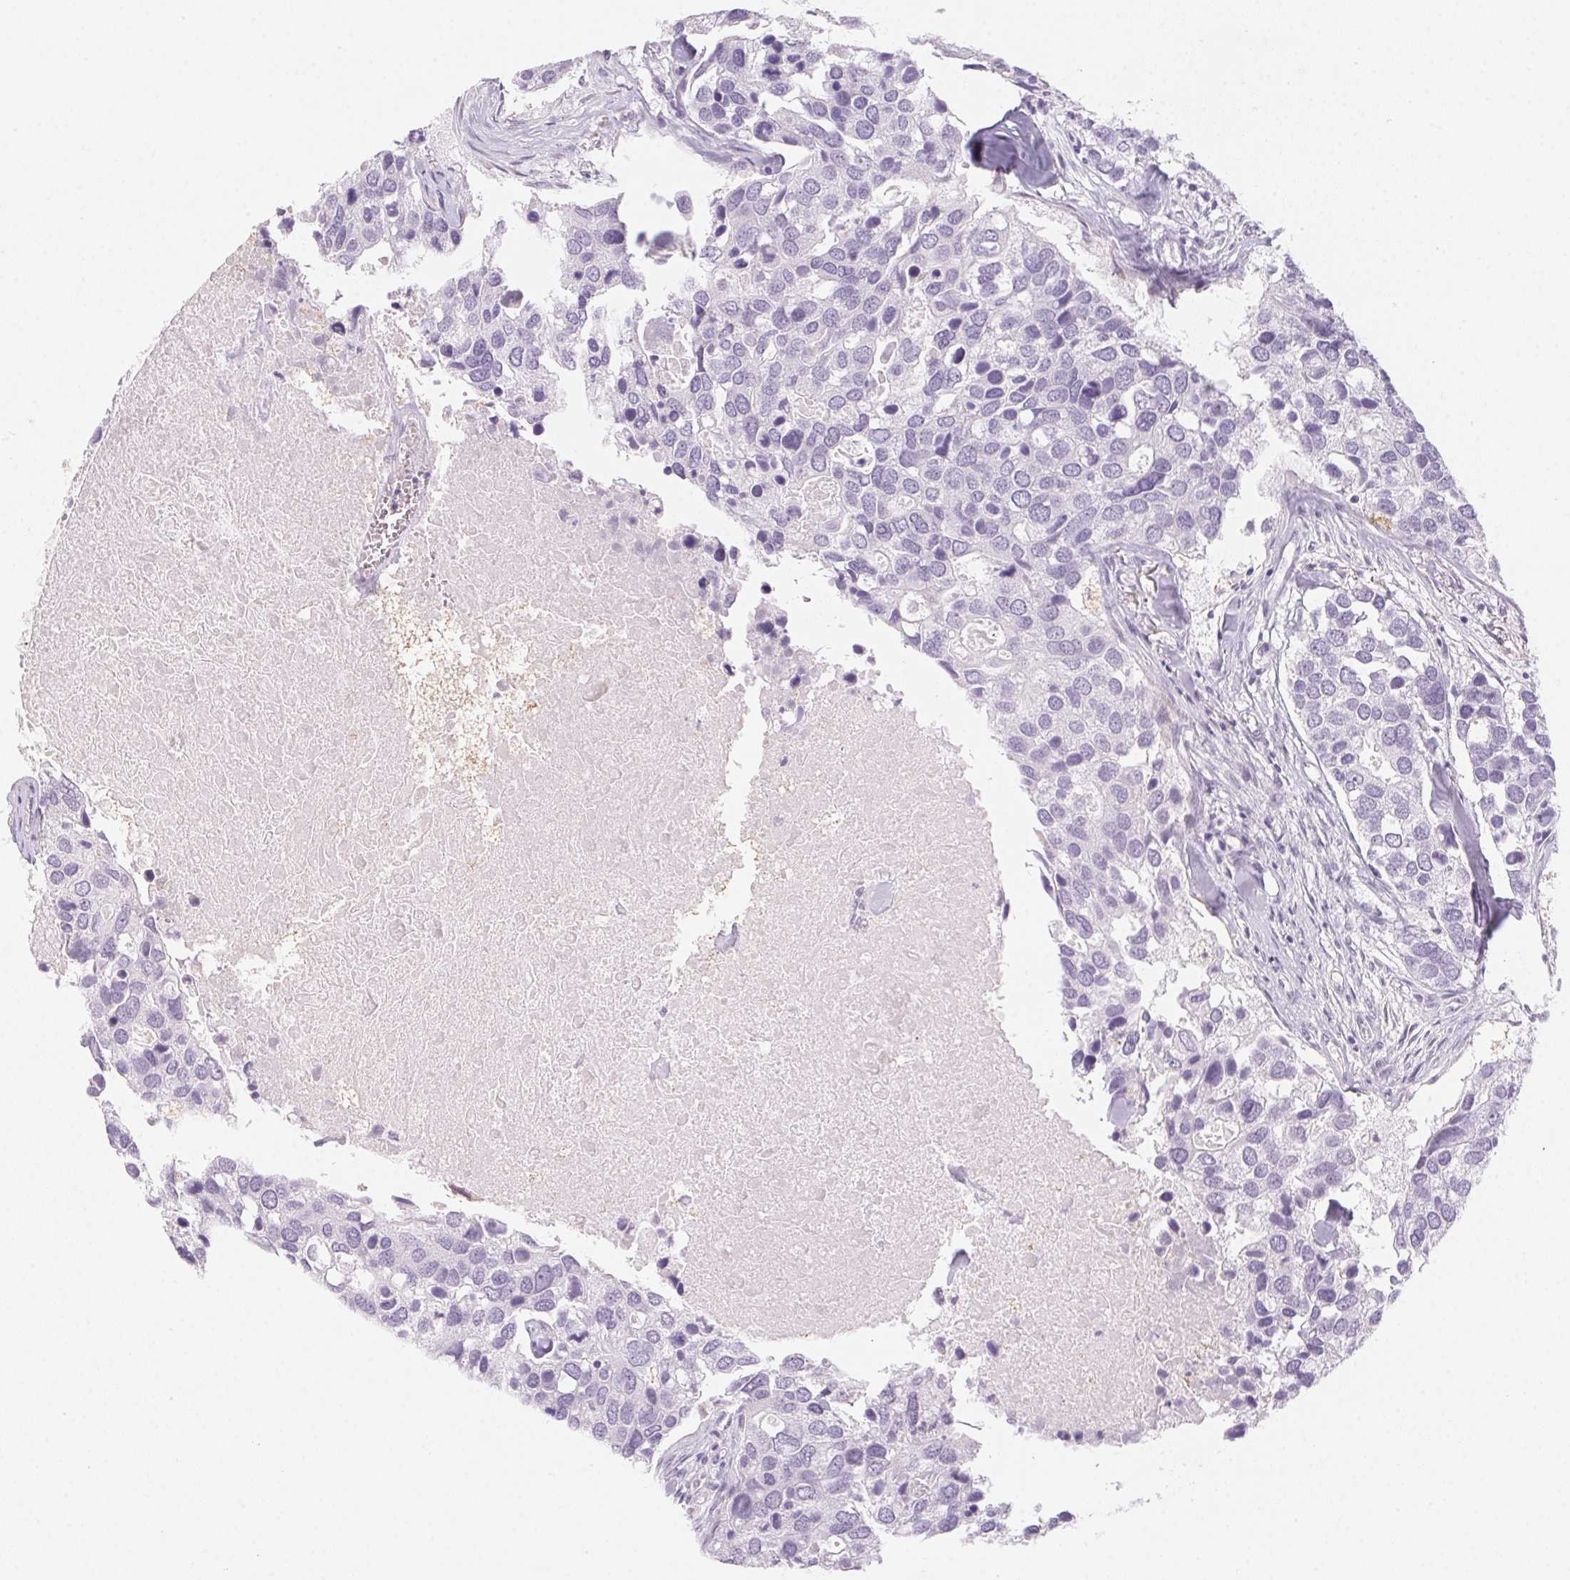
{"staining": {"intensity": "negative", "quantity": "none", "location": "none"}, "tissue": "breast cancer", "cell_type": "Tumor cells", "image_type": "cancer", "snomed": [{"axis": "morphology", "description": "Duct carcinoma"}, {"axis": "topography", "description": "Breast"}], "caption": "IHC of human breast intraductal carcinoma demonstrates no staining in tumor cells.", "gene": "PRPH", "patient": {"sex": "female", "age": 83}}